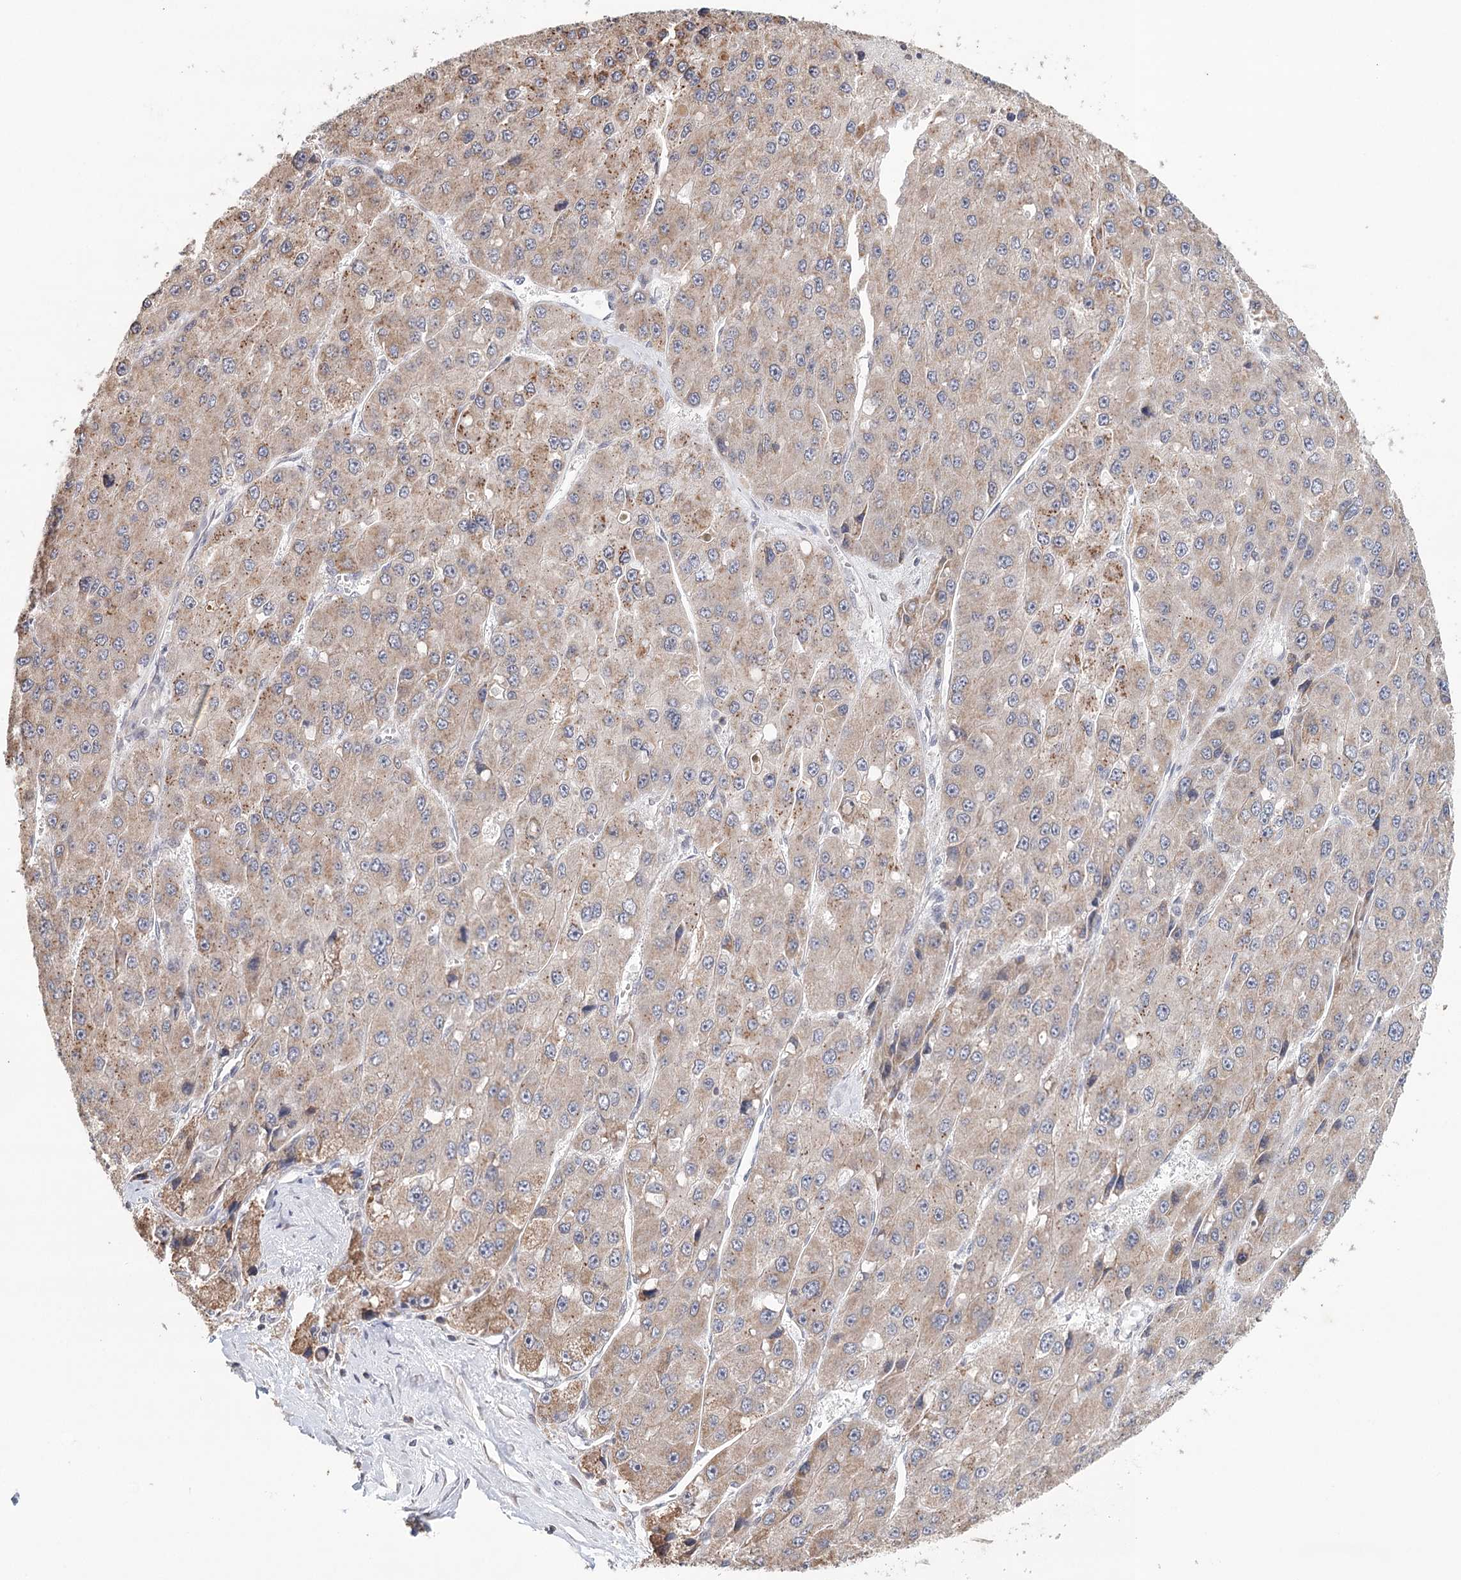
{"staining": {"intensity": "weak", "quantity": ">75%", "location": "cytoplasmic/membranous"}, "tissue": "liver cancer", "cell_type": "Tumor cells", "image_type": "cancer", "snomed": [{"axis": "morphology", "description": "Carcinoma, Hepatocellular, NOS"}, {"axis": "topography", "description": "Liver"}], "caption": "Weak cytoplasmic/membranous staining for a protein is identified in approximately >75% of tumor cells of hepatocellular carcinoma (liver) using immunohistochemistry (IHC).", "gene": "ICOS", "patient": {"sex": "female", "age": 73}}